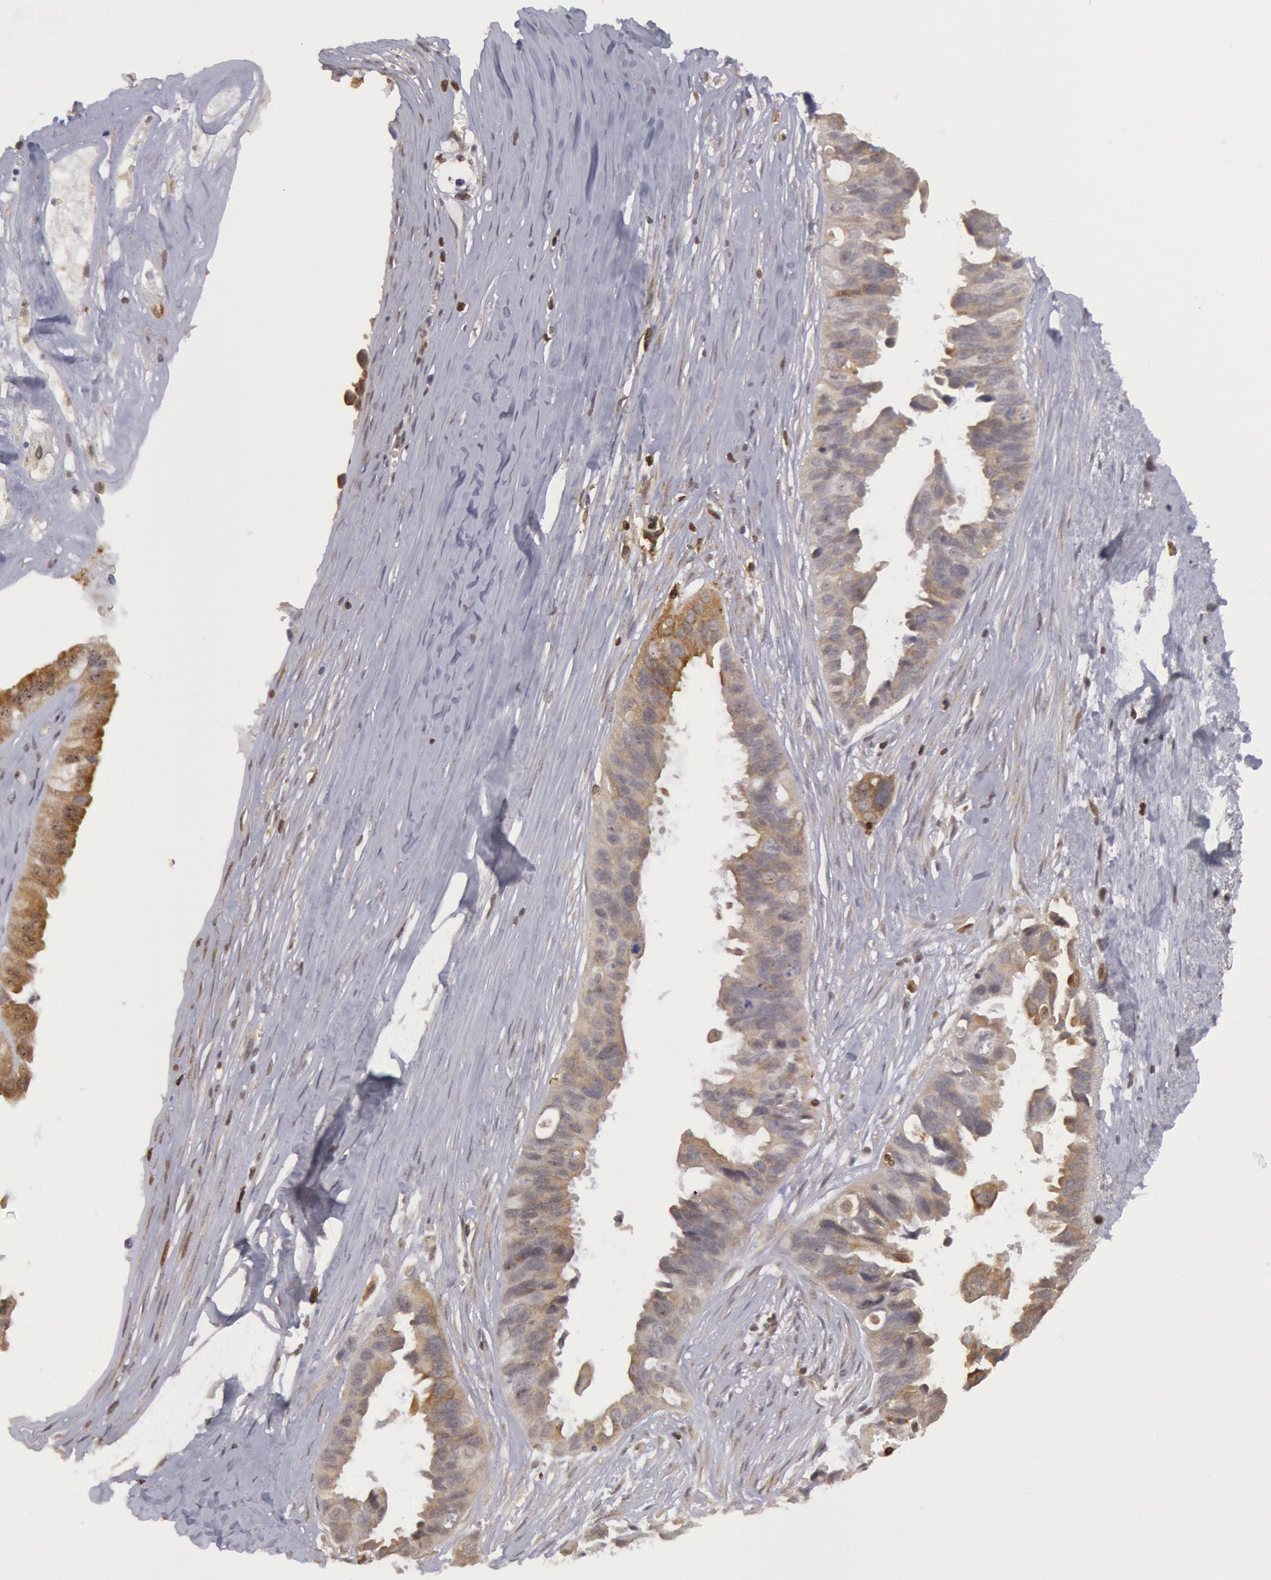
{"staining": {"intensity": "weak", "quantity": "25%-75%", "location": "cytoplasmic/membranous"}, "tissue": "ovarian cancer", "cell_type": "Tumor cells", "image_type": "cancer", "snomed": [{"axis": "morphology", "description": "Carcinoma, endometroid"}, {"axis": "topography", "description": "Ovary"}], "caption": "Immunohistochemistry (DAB) staining of human ovarian cancer displays weak cytoplasmic/membranous protein staining in about 25%-75% of tumor cells.", "gene": "TAP2", "patient": {"sex": "female", "age": 85}}